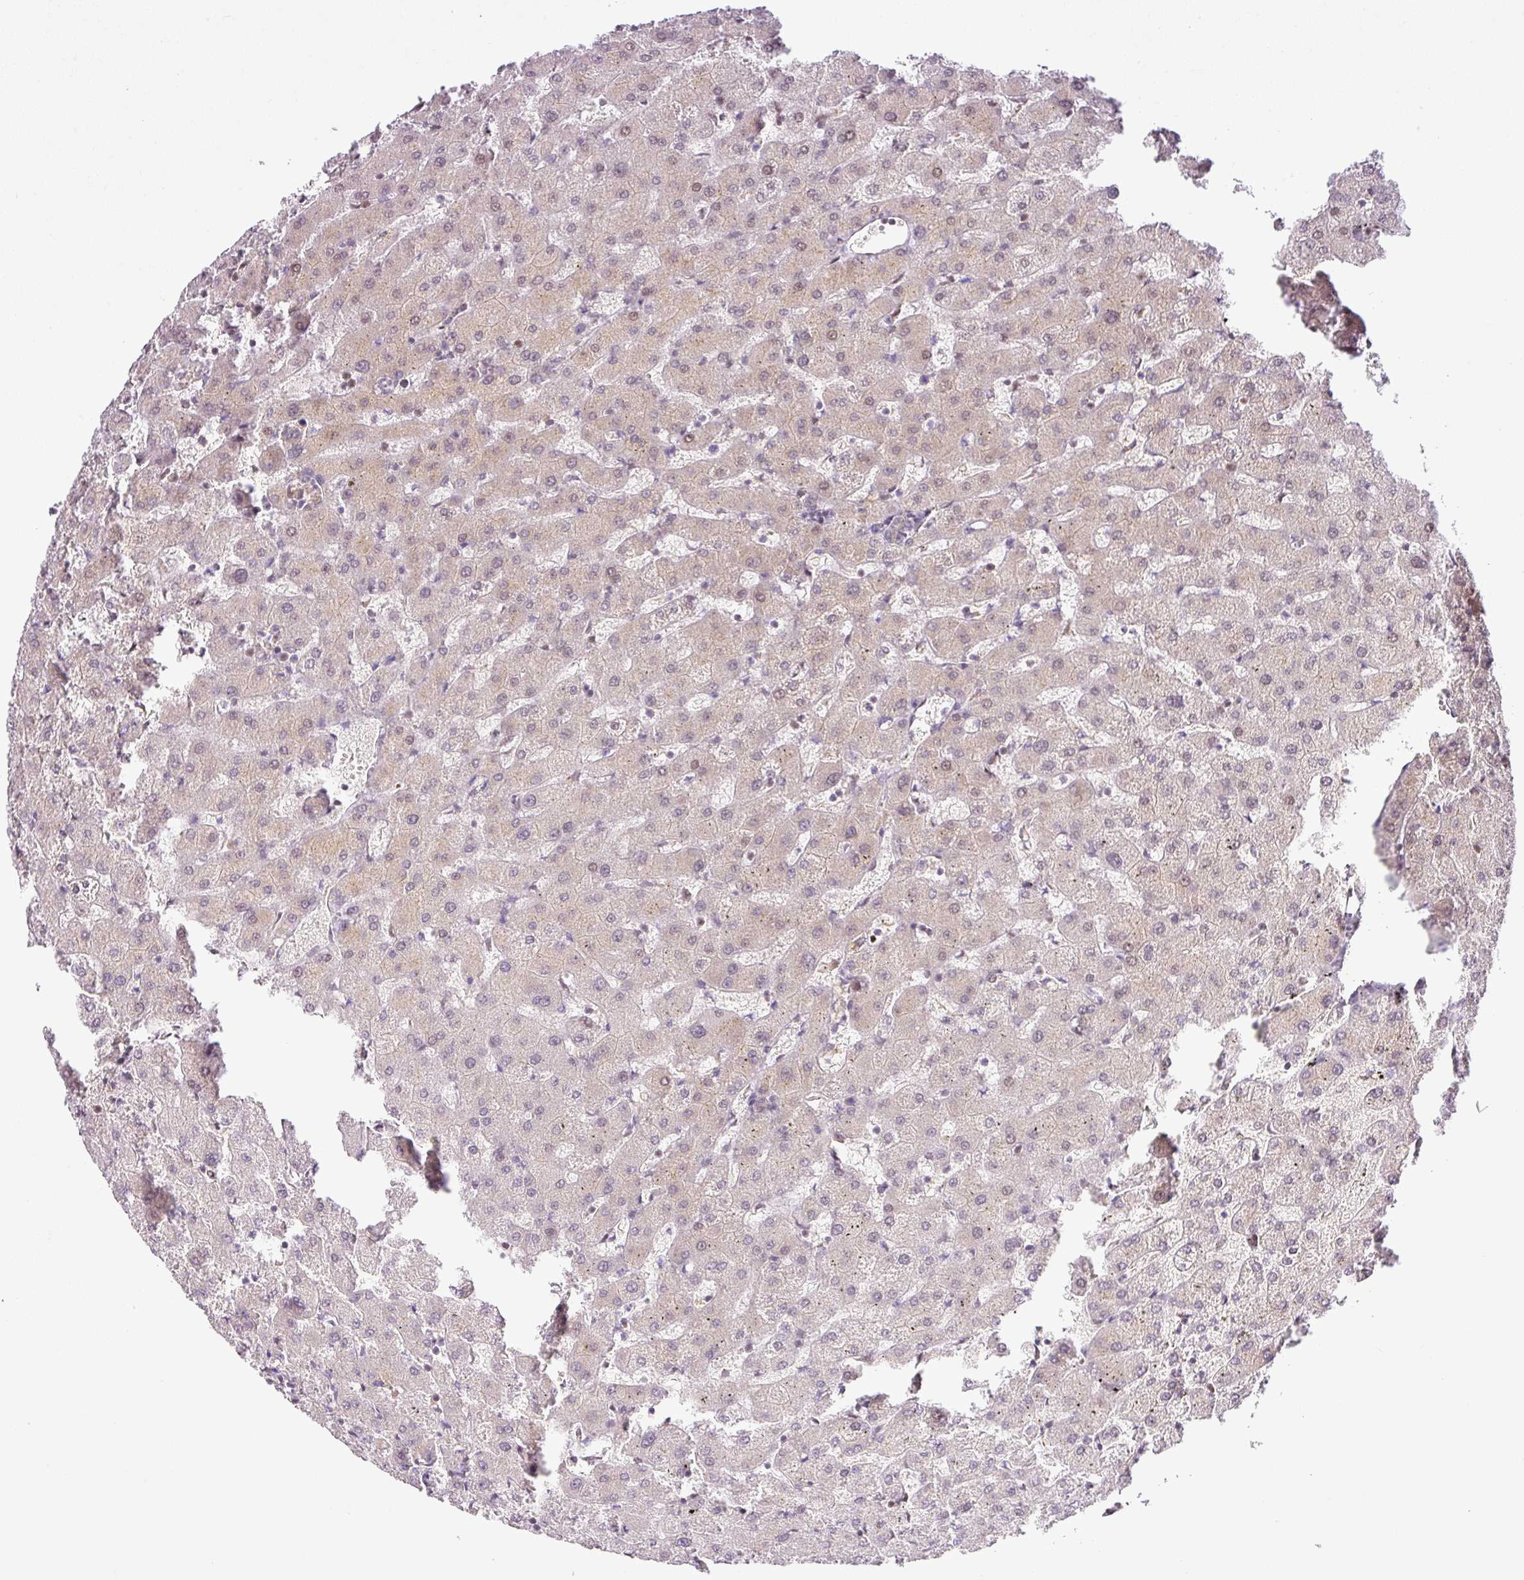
{"staining": {"intensity": "negative", "quantity": "none", "location": "none"}, "tissue": "liver", "cell_type": "Cholangiocytes", "image_type": "normal", "snomed": [{"axis": "morphology", "description": "Normal tissue, NOS"}, {"axis": "topography", "description": "Liver"}], "caption": "DAB immunohistochemical staining of unremarkable human liver reveals no significant positivity in cholangiocytes.", "gene": "NDUFB2", "patient": {"sex": "female", "age": 63}}